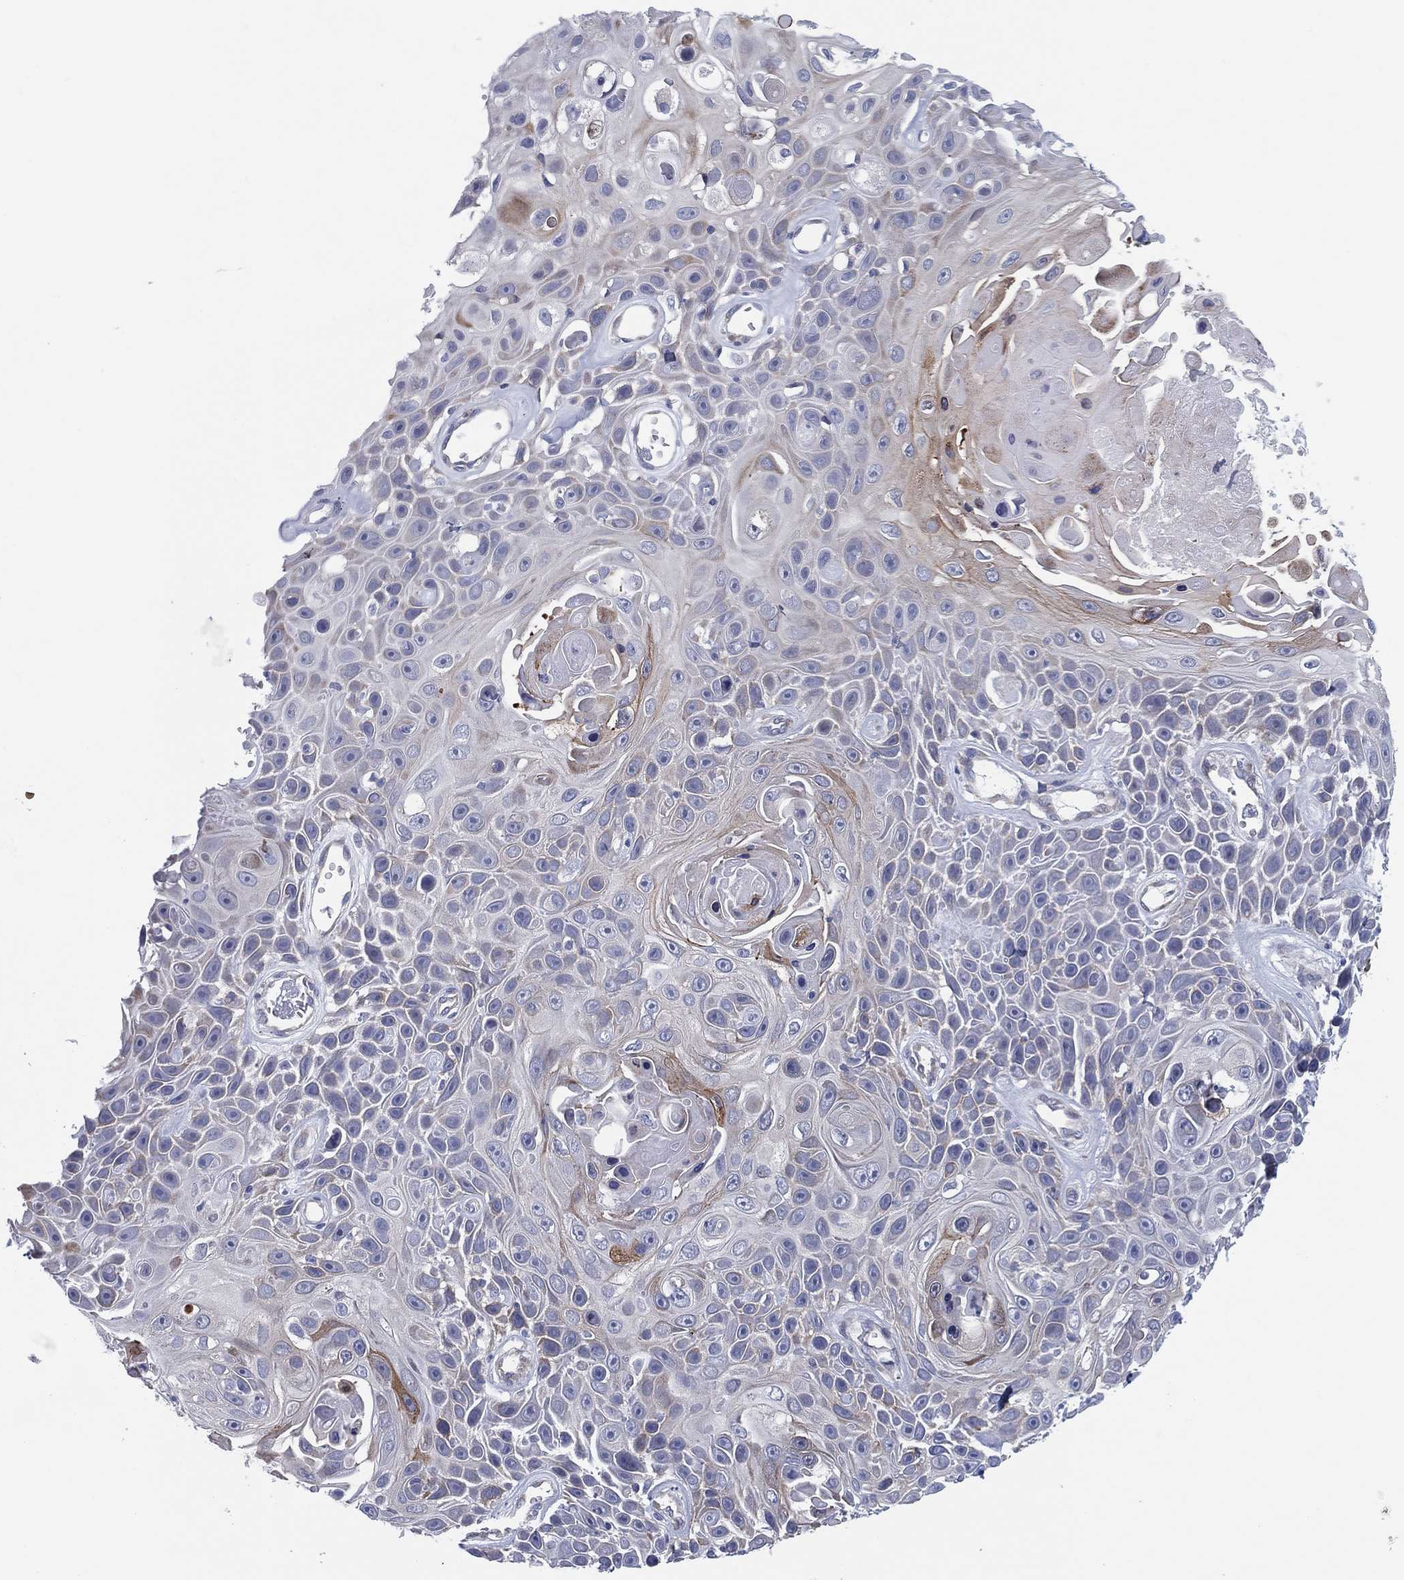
{"staining": {"intensity": "negative", "quantity": "none", "location": "none"}, "tissue": "skin cancer", "cell_type": "Tumor cells", "image_type": "cancer", "snomed": [{"axis": "morphology", "description": "Squamous cell carcinoma, NOS"}, {"axis": "topography", "description": "Skin"}], "caption": "IHC micrograph of neoplastic tissue: human squamous cell carcinoma (skin) stained with DAB (3,3'-diaminobenzidine) reveals no significant protein positivity in tumor cells.", "gene": "HEATR4", "patient": {"sex": "male", "age": 82}}